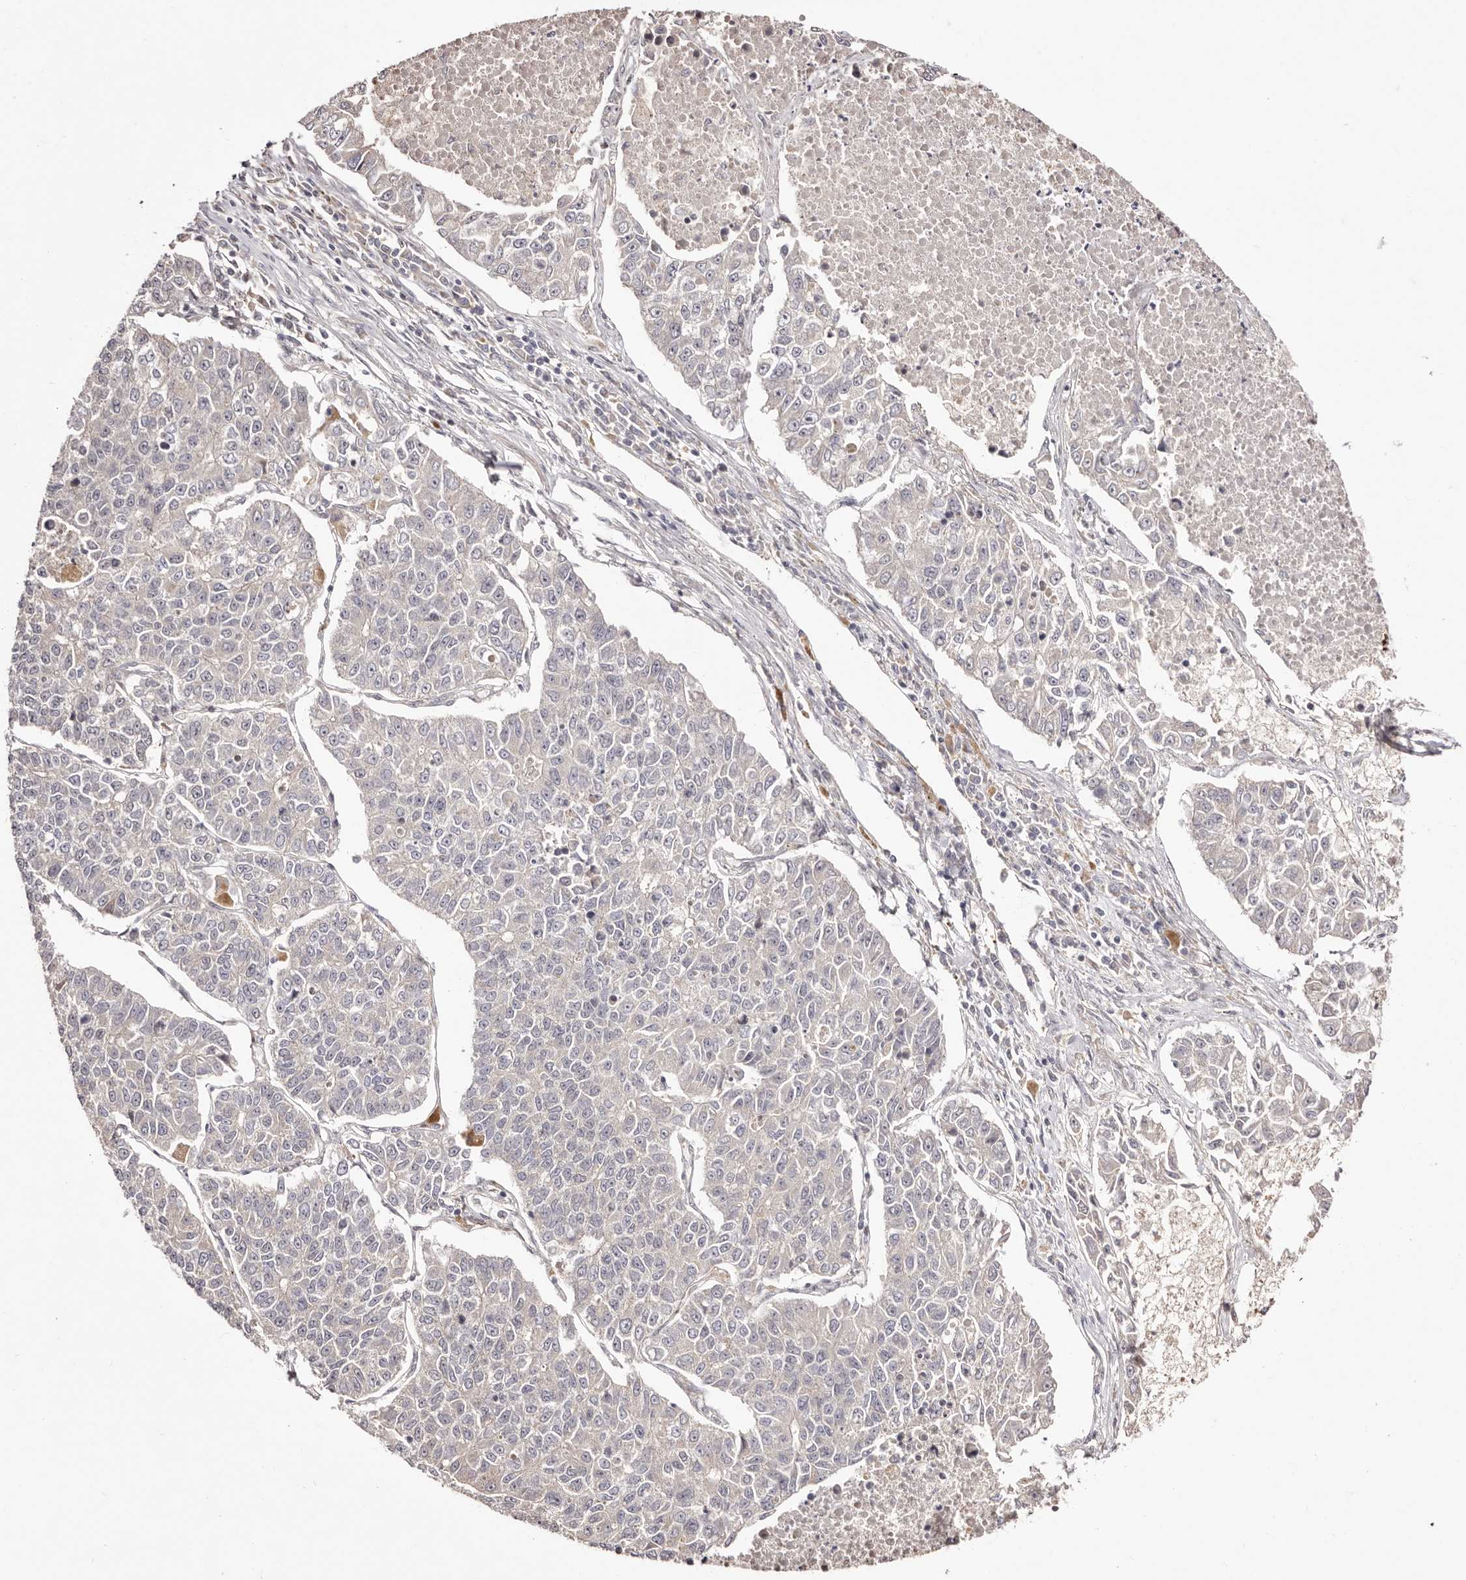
{"staining": {"intensity": "negative", "quantity": "none", "location": "none"}, "tissue": "lung cancer", "cell_type": "Tumor cells", "image_type": "cancer", "snomed": [{"axis": "morphology", "description": "Adenocarcinoma, NOS"}, {"axis": "topography", "description": "Lung"}], "caption": "Micrograph shows no significant protein positivity in tumor cells of lung cancer.", "gene": "EGR3", "patient": {"sex": "male", "age": 49}}